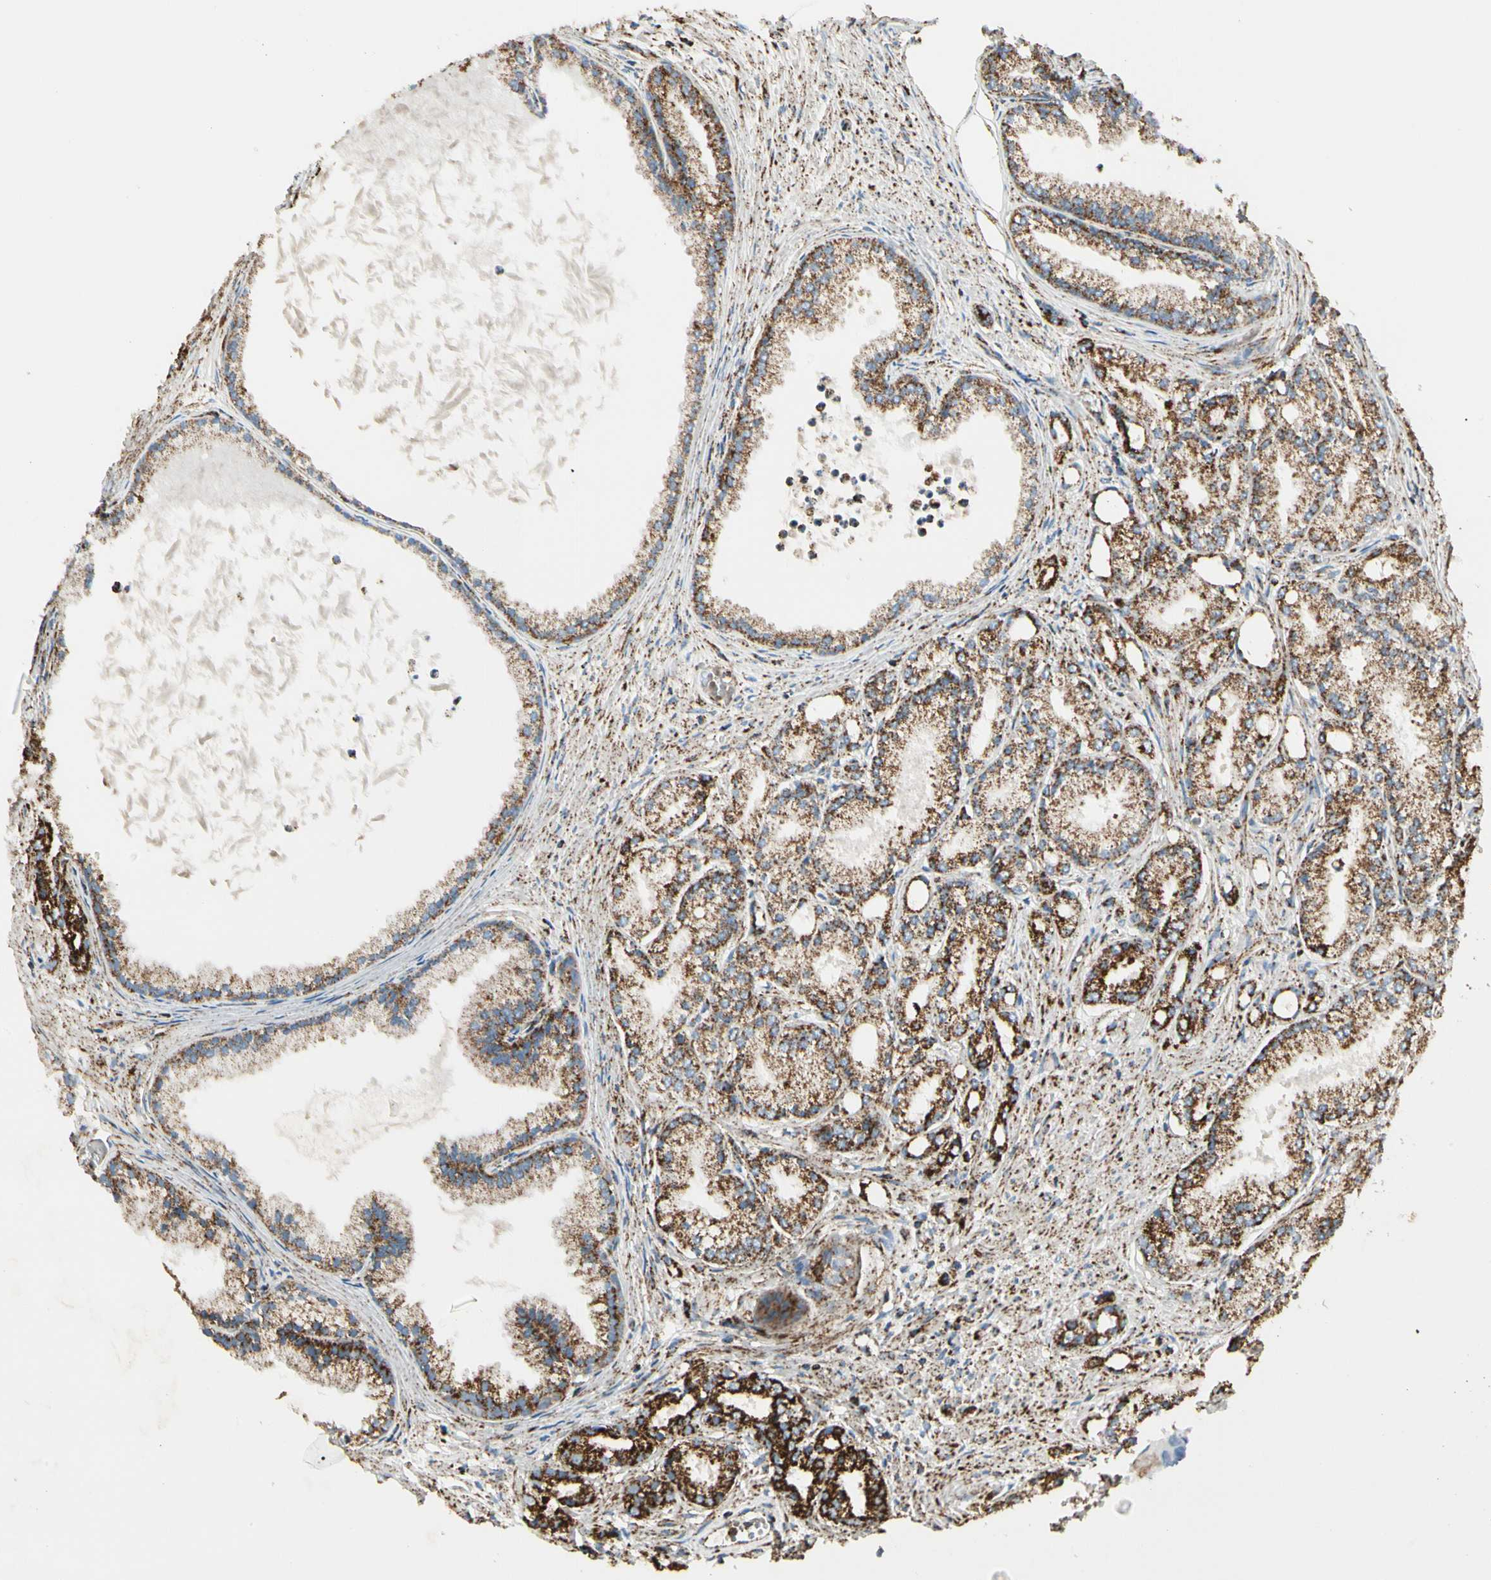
{"staining": {"intensity": "strong", "quantity": ">75%", "location": "cytoplasmic/membranous"}, "tissue": "prostate cancer", "cell_type": "Tumor cells", "image_type": "cancer", "snomed": [{"axis": "morphology", "description": "Adenocarcinoma, Low grade"}, {"axis": "topography", "description": "Prostate"}], "caption": "Prostate cancer was stained to show a protein in brown. There is high levels of strong cytoplasmic/membranous expression in approximately >75% of tumor cells.", "gene": "ME2", "patient": {"sex": "male", "age": 72}}